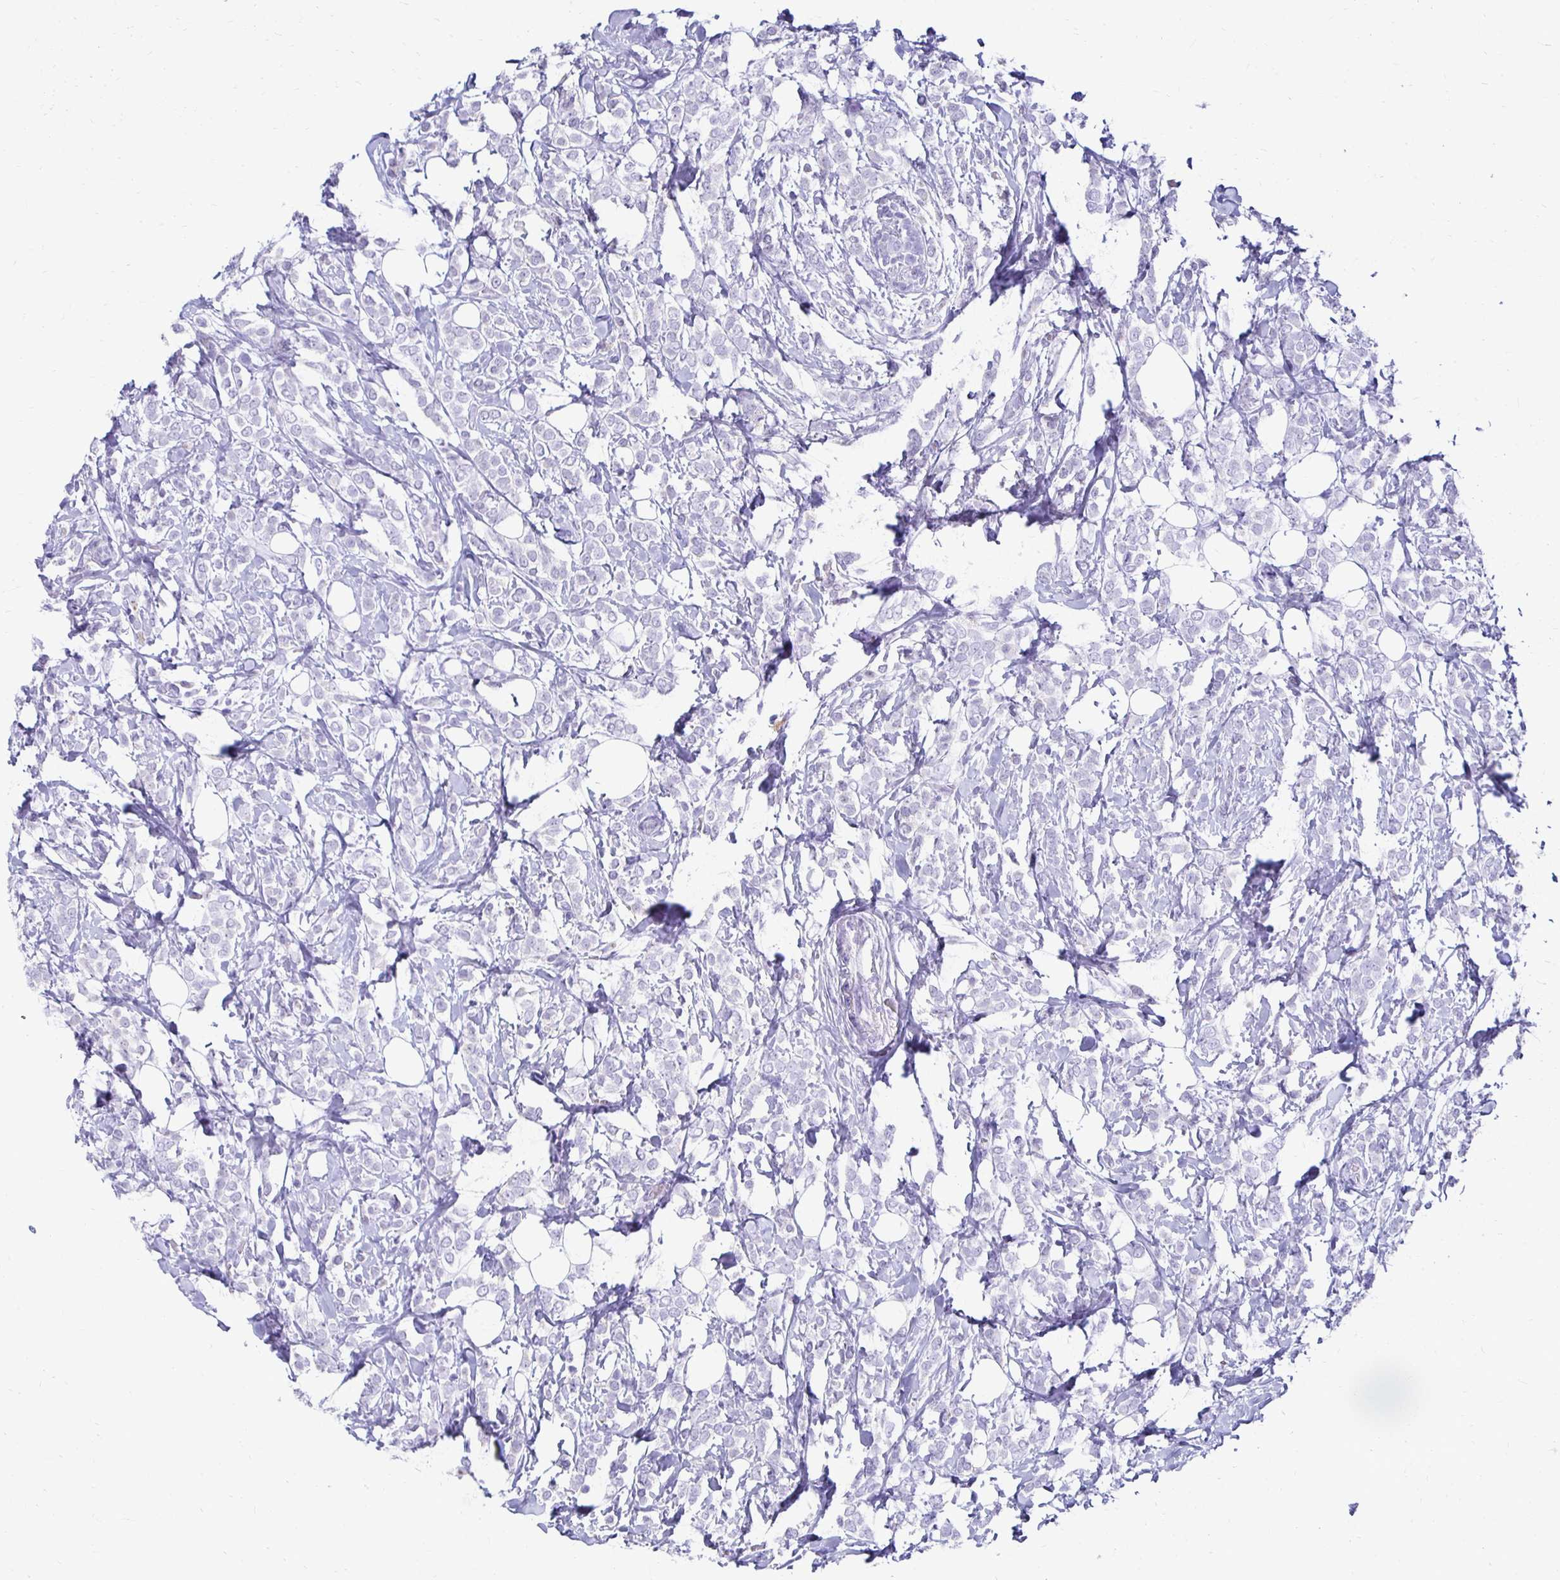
{"staining": {"intensity": "negative", "quantity": "none", "location": "none"}, "tissue": "breast cancer", "cell_type": "Tumor cells", "image_type": "cancer", "snomed": [{"axis": "morphology", "description": "Lobular carcinoma"}, {"axis": "topography", "description": "Breast"}], "caption": "Immunohistochemical staining of human breast cancer exhibits no significant positivity in tumor cells. (DAB immunohistochemistry with hematoxylin counter stain).", "gene": "CST6", "patient": {"sex": "female", "age": 49}}